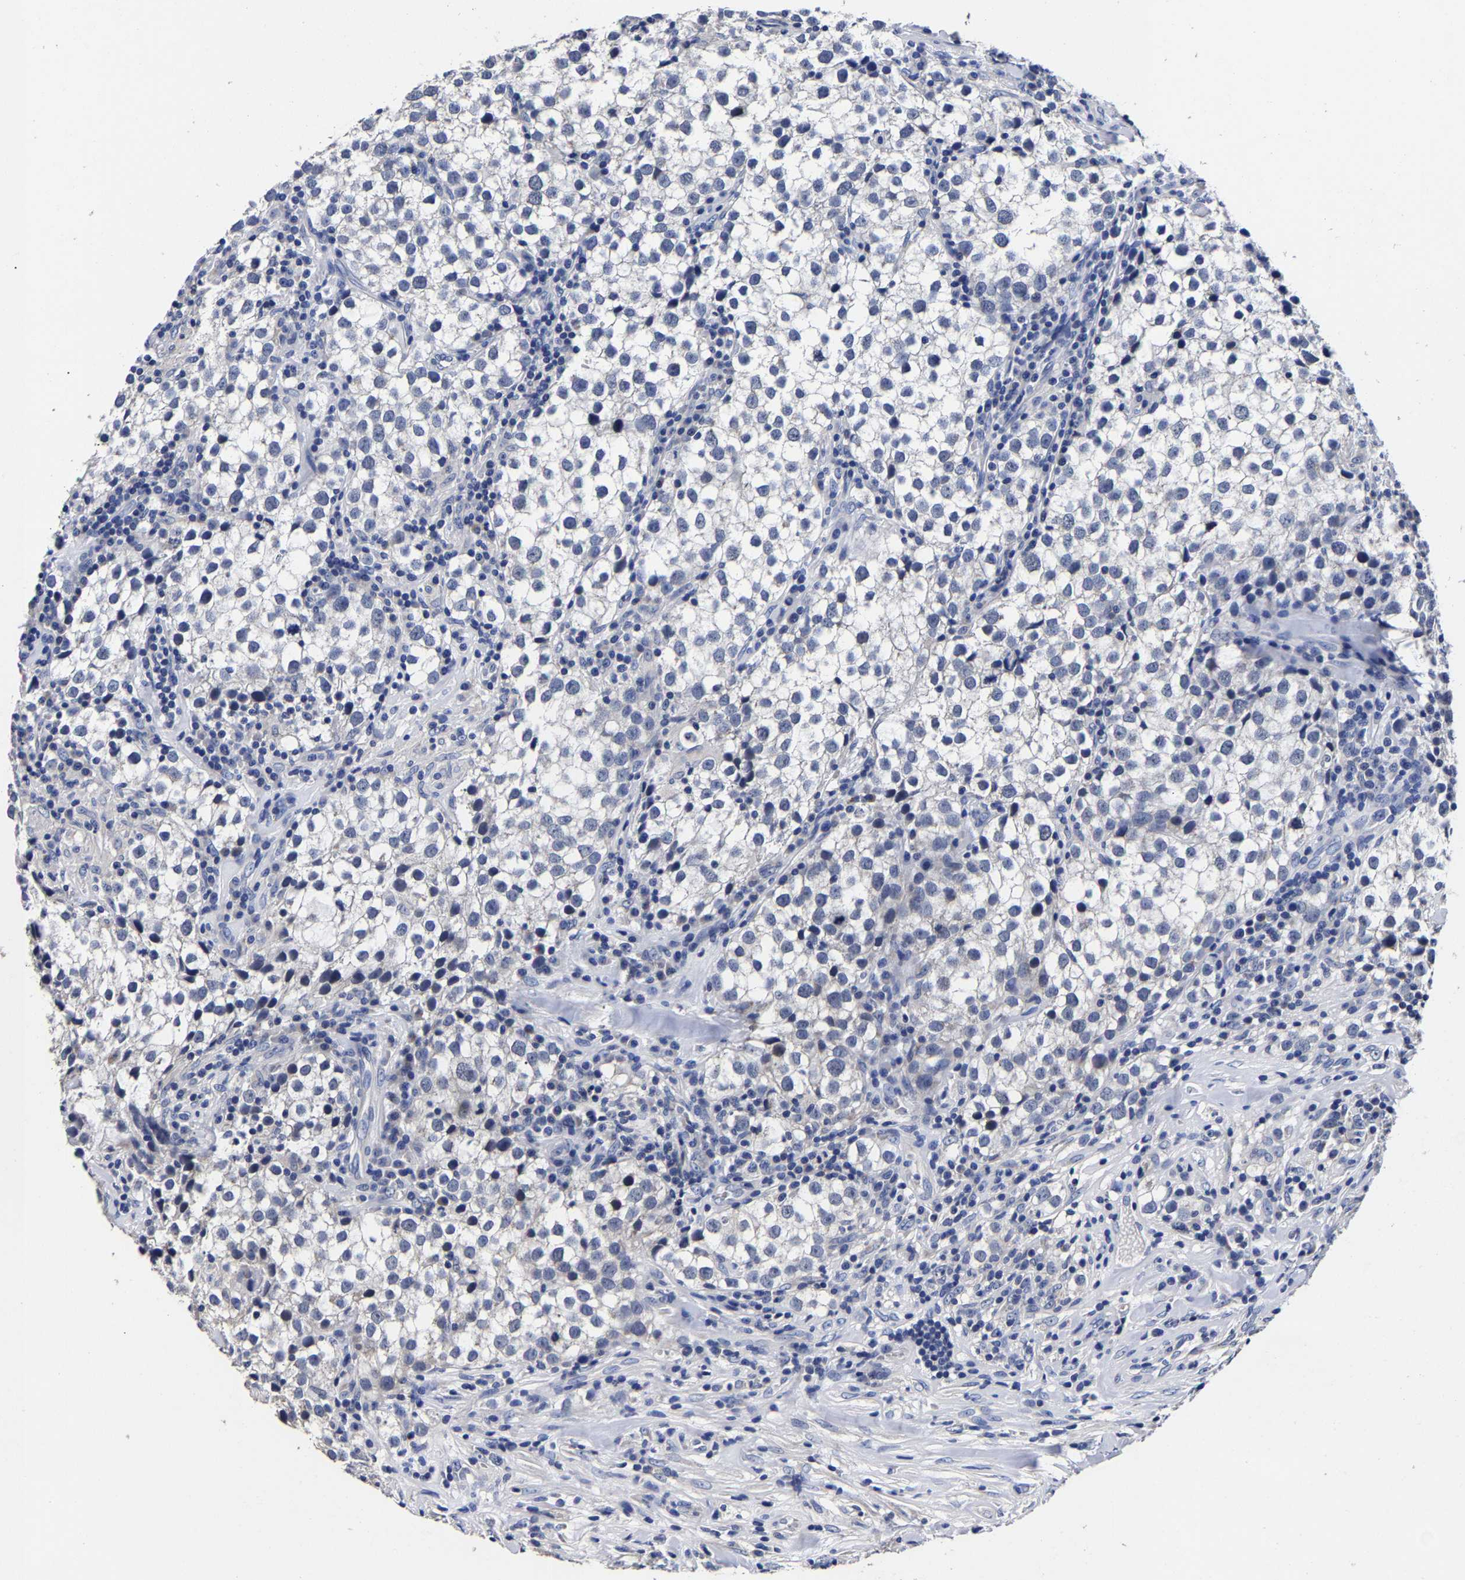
{"staining": {"intensity": "negative", "quantity": "none", "location": "none"}, "tissue": "testis cancer", "cell_type": "Tumor cells", "image_type": "cancer", "snomed": [{"axis": "morphology", "description": "Seminoma, NOS"}, {"axis": "morphology", "description": "Carcinoma, Embryonal, NOS"}, {"axis": "topography", "description": "Testis"}], "caption": "There is no significant expression in tumor cells of testis cancer (seminoma). The staining is performed using DAB brown chromogen with nuclei counter-stained in using hematoxylin.", "gene": "AKAP4", "patient": {"sex": "male", "age": 36}}